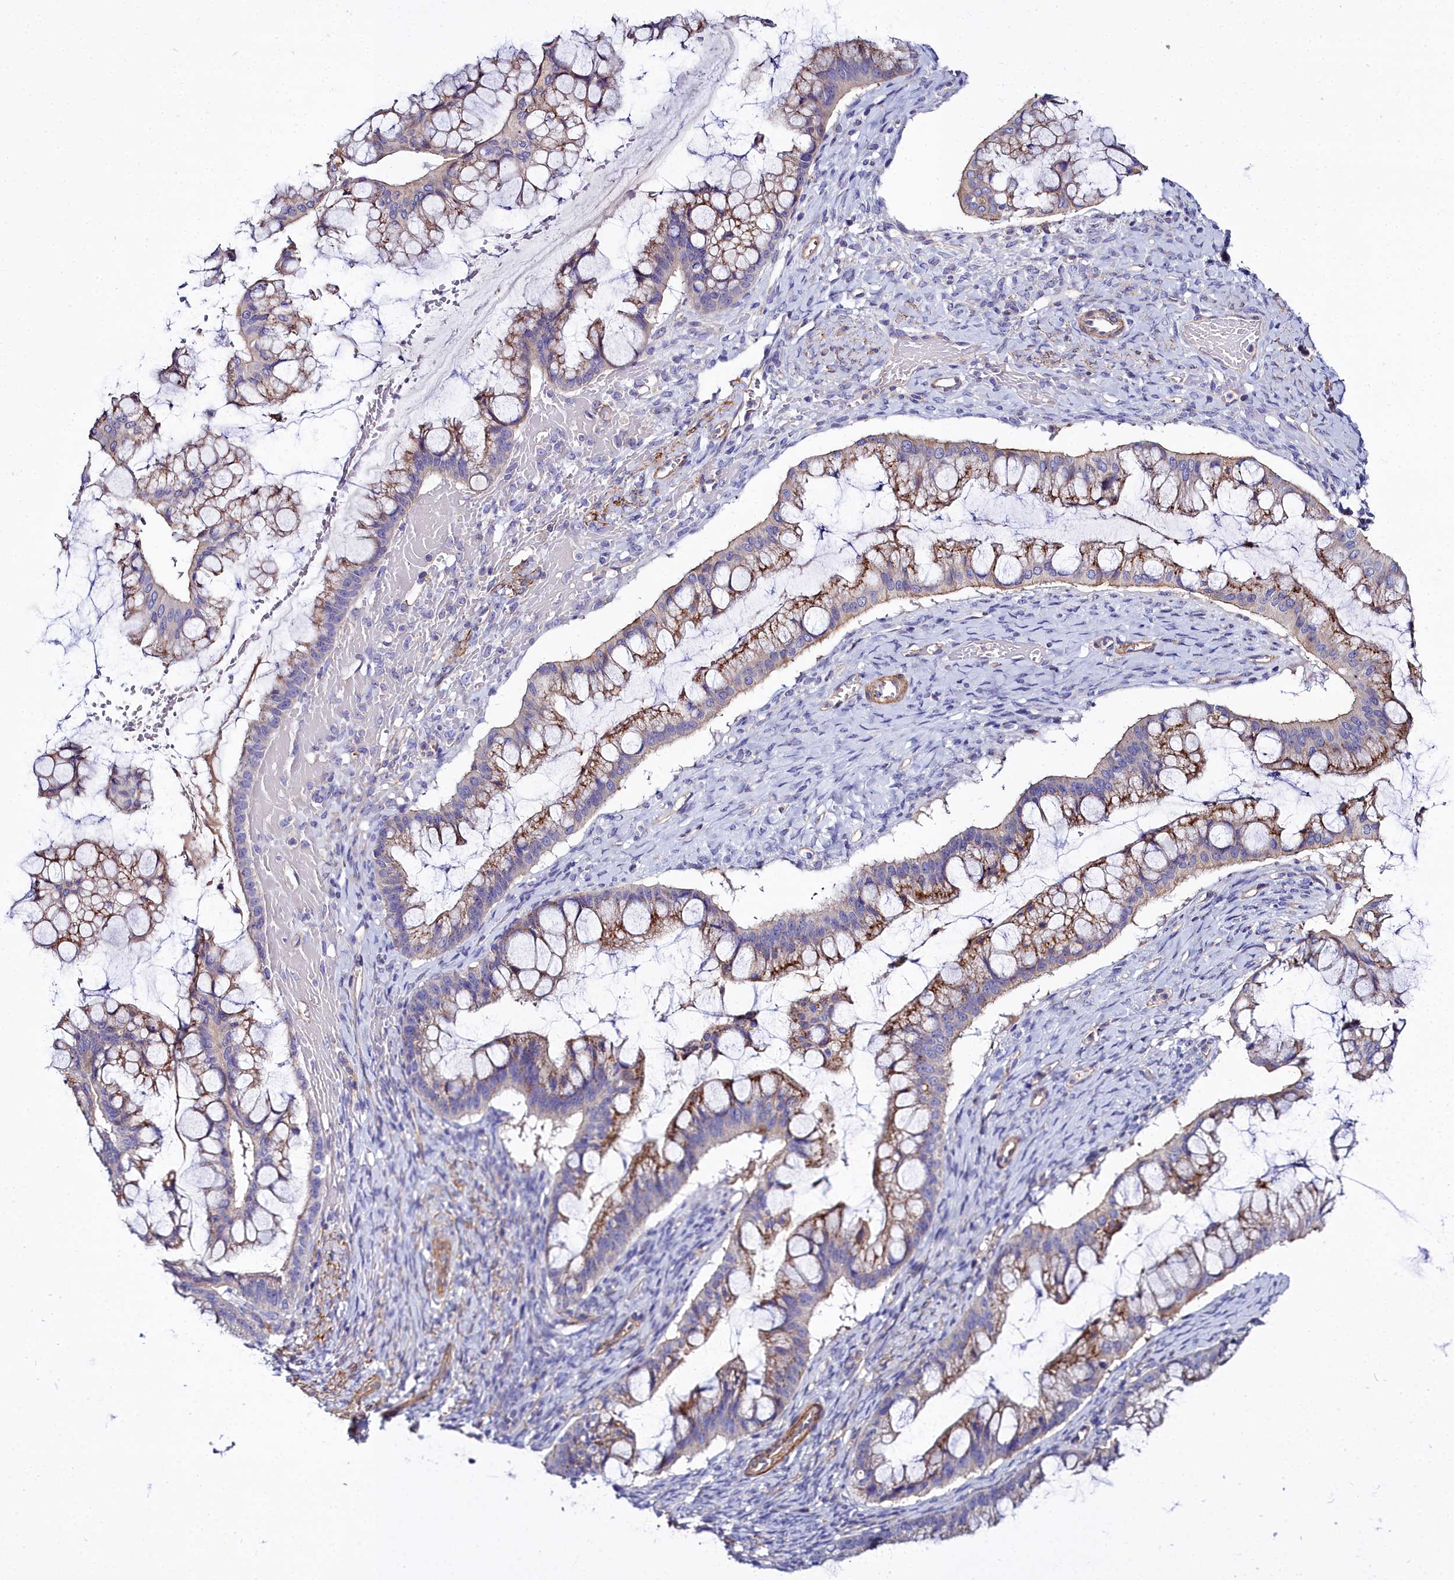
{"staining": {"intensity": "moderate", "quantity": "25%-75%", "location": "cytoplasmic/membranous"}, "tissue": "ovarian cancer", "cell_type": "Tumor cells", "image_type": "cancer", "snomed": [{"axis": "morphology", "description": "Cystadenocarcinoma, mucinous, NOS"}, {"axis": "topography", "description": "Ovary"}], "caption": "Tumor cells exhibit moderate cytoplasmic/membranous expression in about 25%-75% of cells in ovarian cancer (mucinous cystadenocarcinoma).", "gene": "FADS3", "patient": {"sex": "female", "age": 73}}